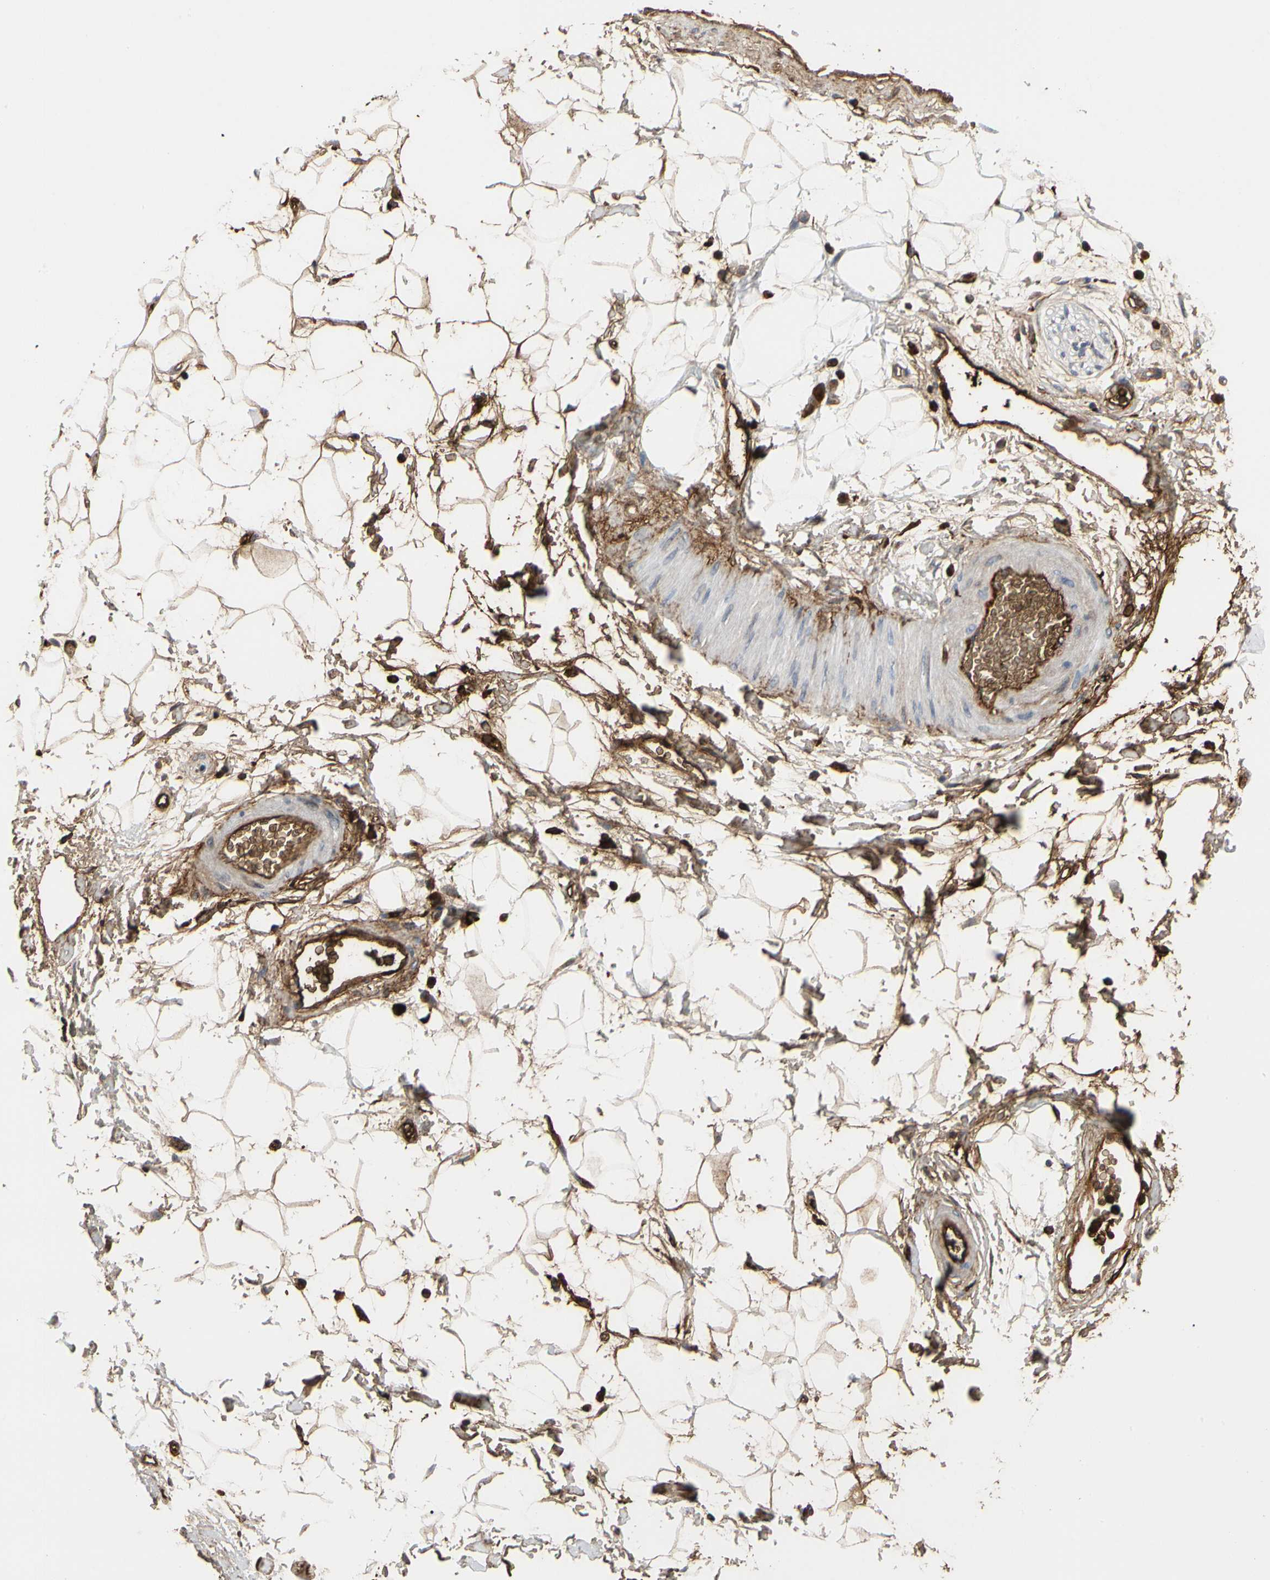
{"staining": {"intensity": "moderate", "quantity": ">75%", "location": "cytoplasmic/membranous"}, "tissue": "adipose tissue", "cell_type": "Adipocytes", "image_type": "normal", "snomed": [{"axis": "morphology", "description": "Normal tissue, NOS"}, {"axis": "topography", "description": "Soft tissue"}], "caption": "An image of adipose tissue stained for a protein displays moderate cytoplasmic/membranous brown staining in adipocytes.", "gene": "FGB", "patient": {"sex": "male", "age": 72}}